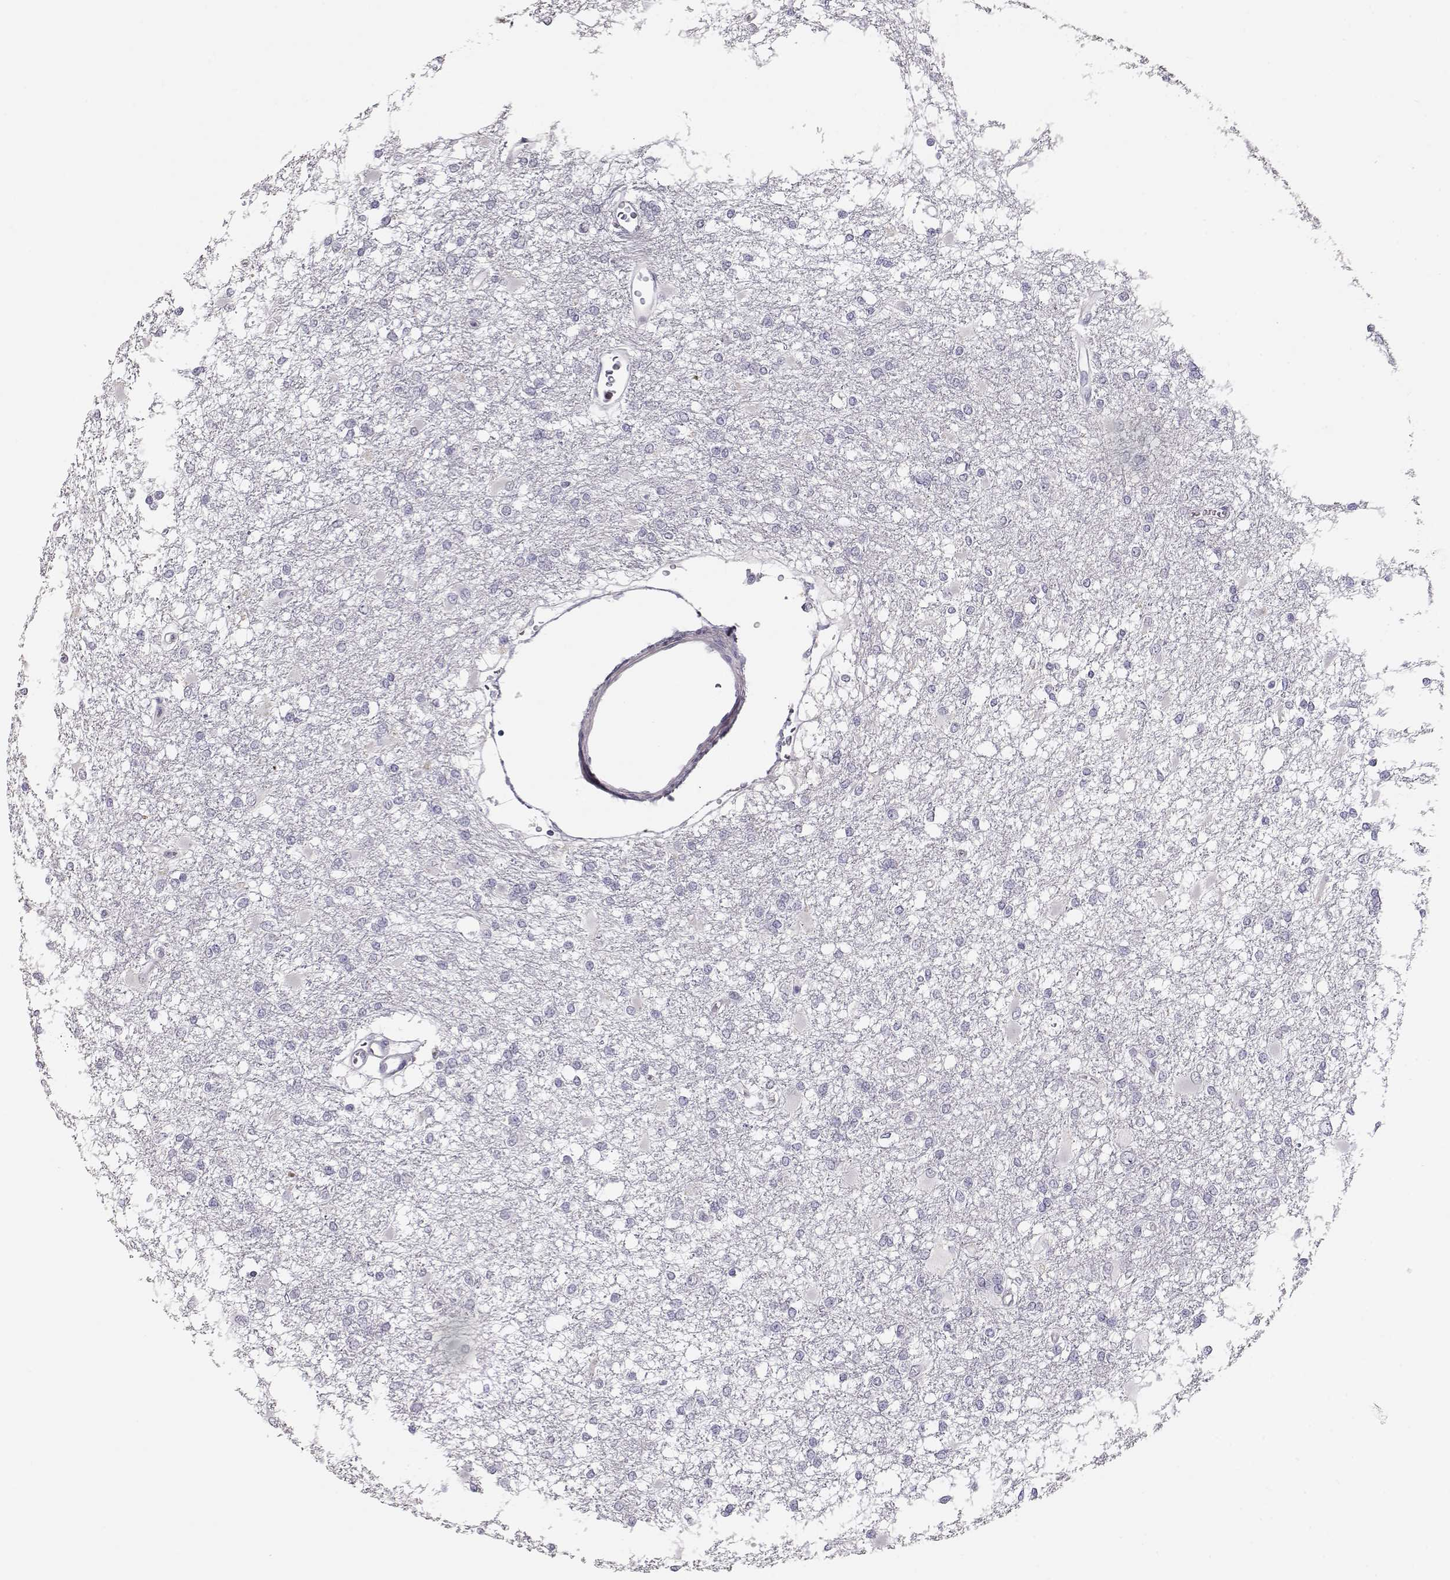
{"staining": {"intensity": "negative", "quantity": "none", "location": "none"}, "tissue": "glioma", "cell_type": "Tumor cells", "image_type": "cancer", "snomed": [{"axis": "morphology", "description": "Glioma, malignant, High grade"}, {"axis": "topography", "description": "Cerebral cortex"}], "caption": "An immunohistochemistry (IHC) image of glioma is shown. There is no staining in tumor cells of glioma.", "gene": "MAGEC1", "patient": {"sex": "male", "age": 79}}